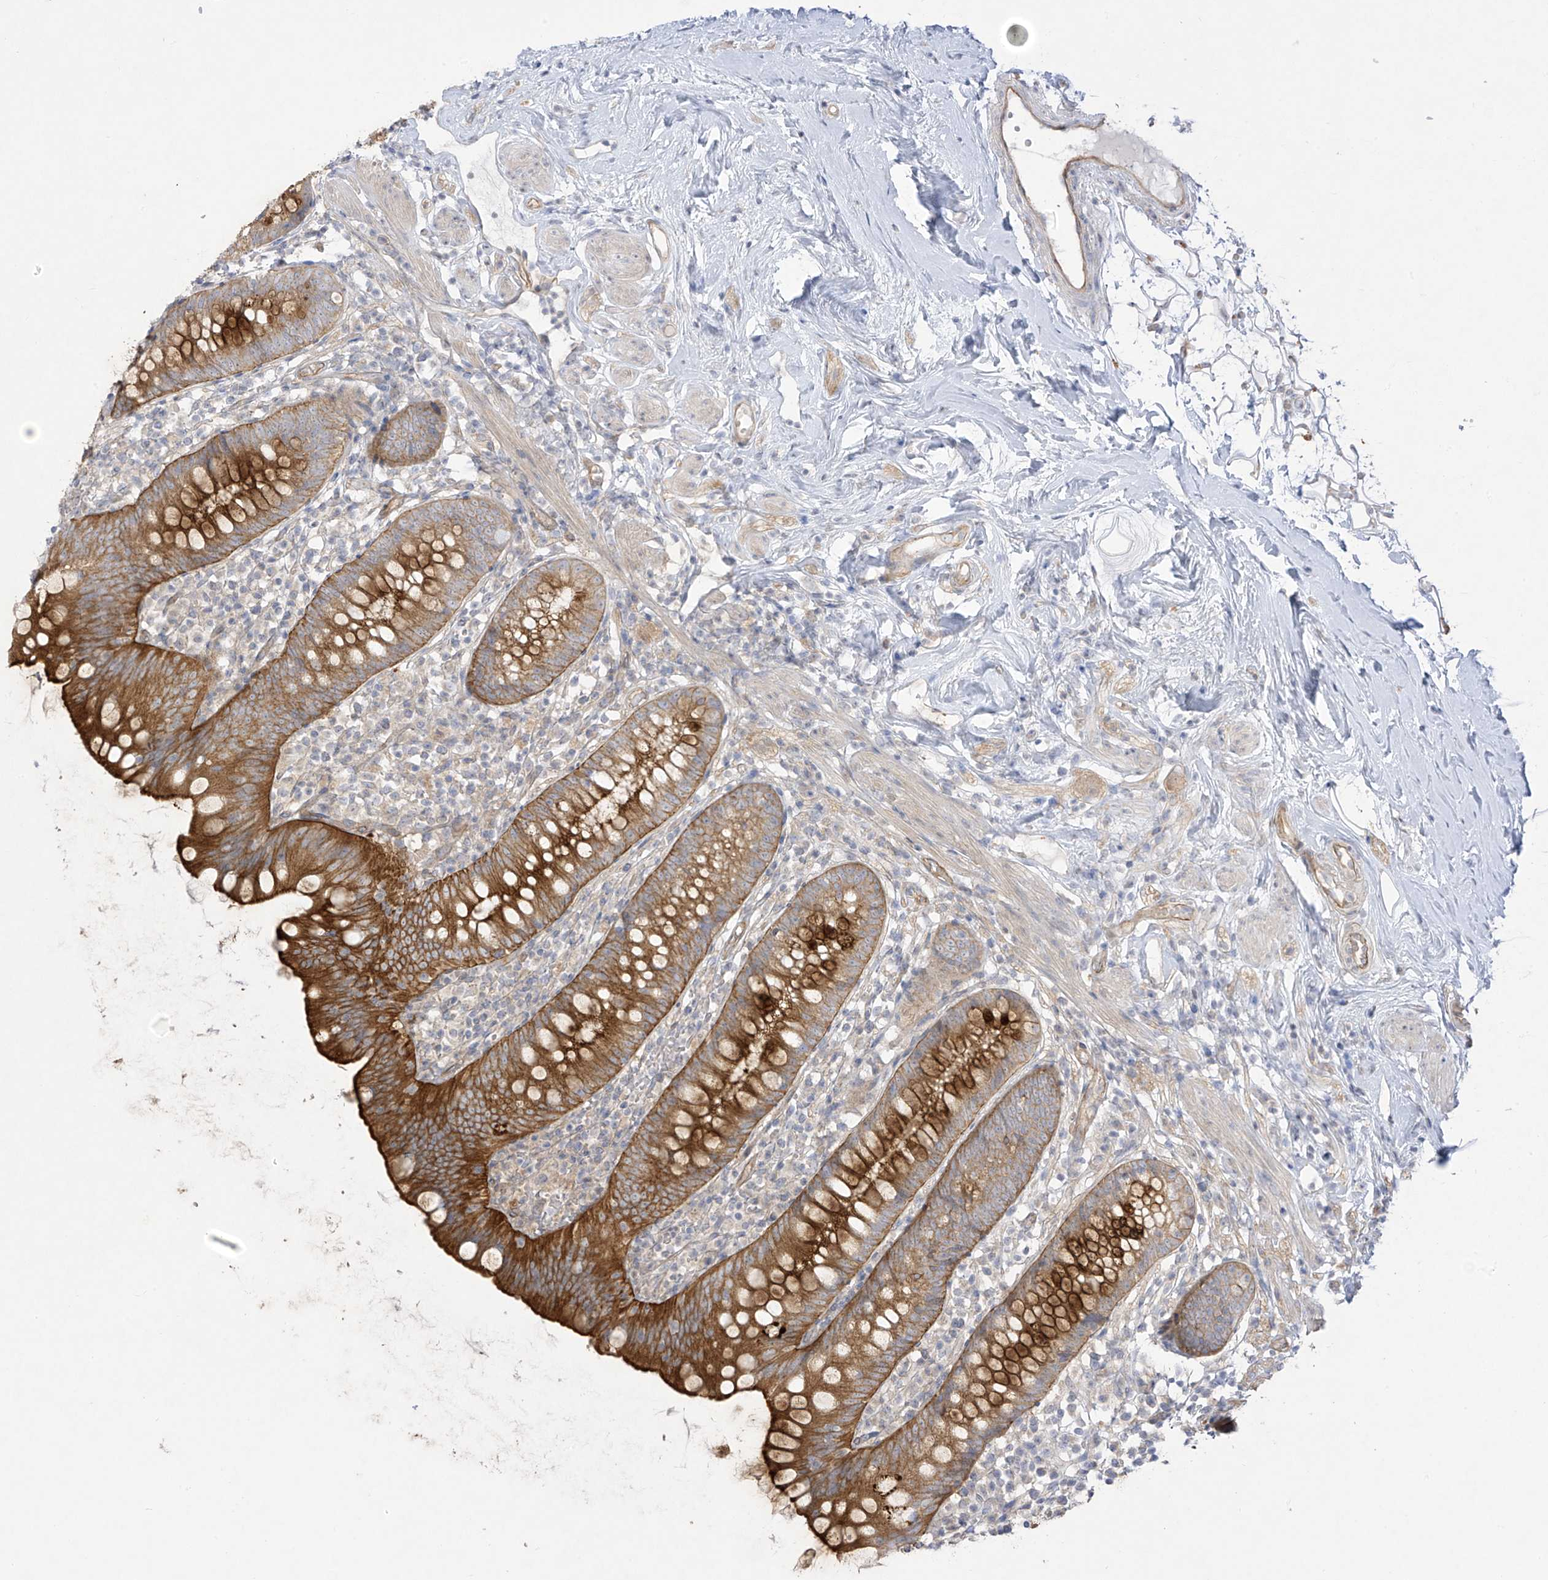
{"staining": {"intensity": "strong", "quantity": "25%-75%", "location": "cytoplasmic/membranous"}, "tissue": "appendix", "cell_type": "Glandular cells", "image_type": "normal", "snomed": [{"axis": "morphology", "description": "Normal tissue, NOS"}, {"axis": "topography", "description": "Appendix"}], "caption": "Immunohistochemical staining of benign appendix shows 25%-75% levels of strong cytoplasmic/membranous protein expression in approximately 25%-75% of glandular cells.", "gene": "EIPR1", "patient": {"sex": "female", "age": 62}}